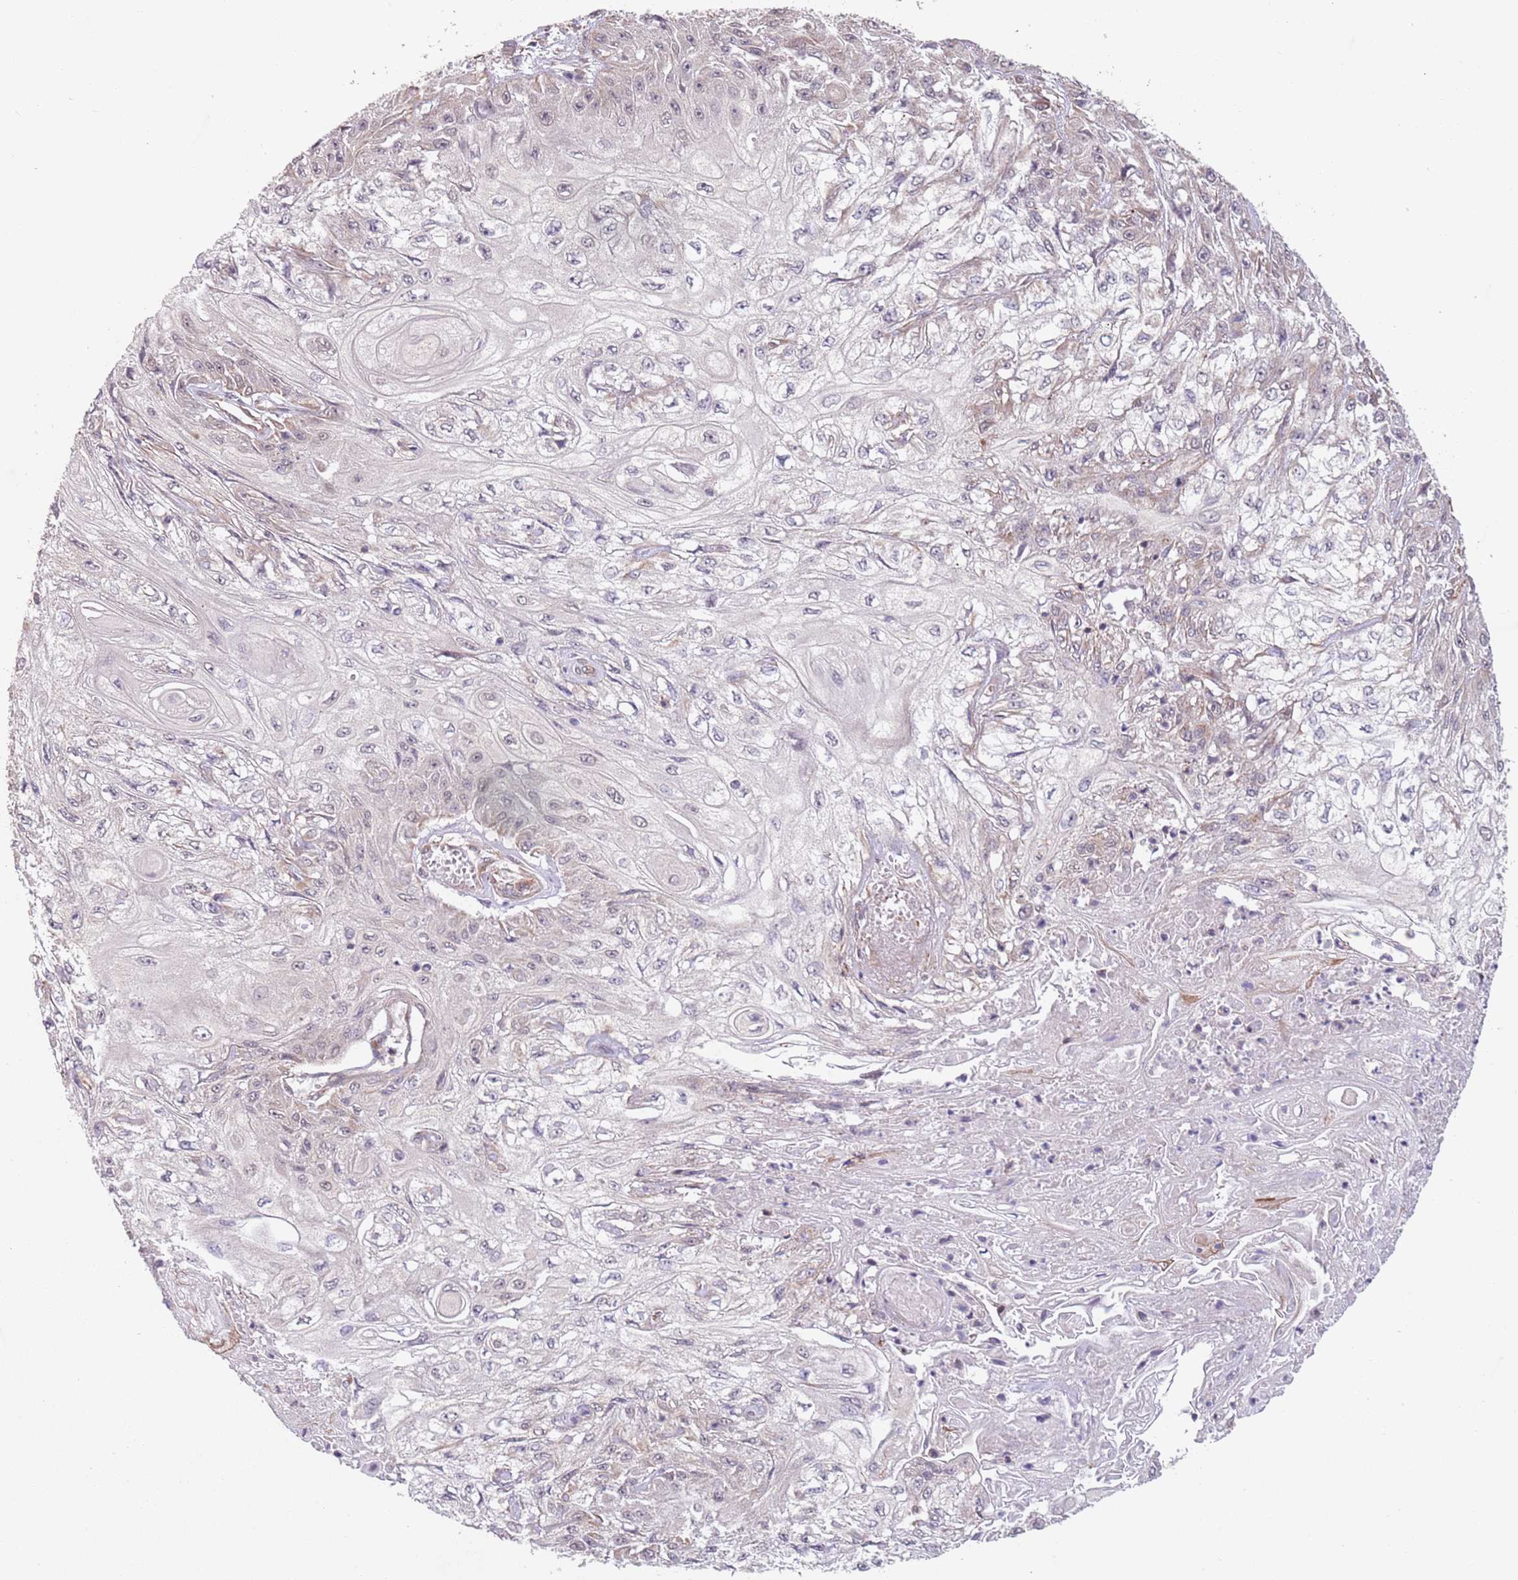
{"staining": {"intensity": "negative", "quantity": "none", "location": "none"}, "tissue": "skin cancer", "cell_type": "Tumor cells", "image_type": "cancer", "snomed": [{"axis": "morphology", "description": "Squamous cell carcinoma, NOS"}, {"axis": "morphology", "description": "Squamous cell carcinoma, metastatic, NOS"}, {"axis": "topography", "description": "Skin"}, {"axis": "topography", "description": "Lymph node"}], "caption": "Tumor cells are negative for brown protein staining in skin squamous cell carcinoma.", "gene": "CHD9", "patient": {"sex": "male", "age": 75}}